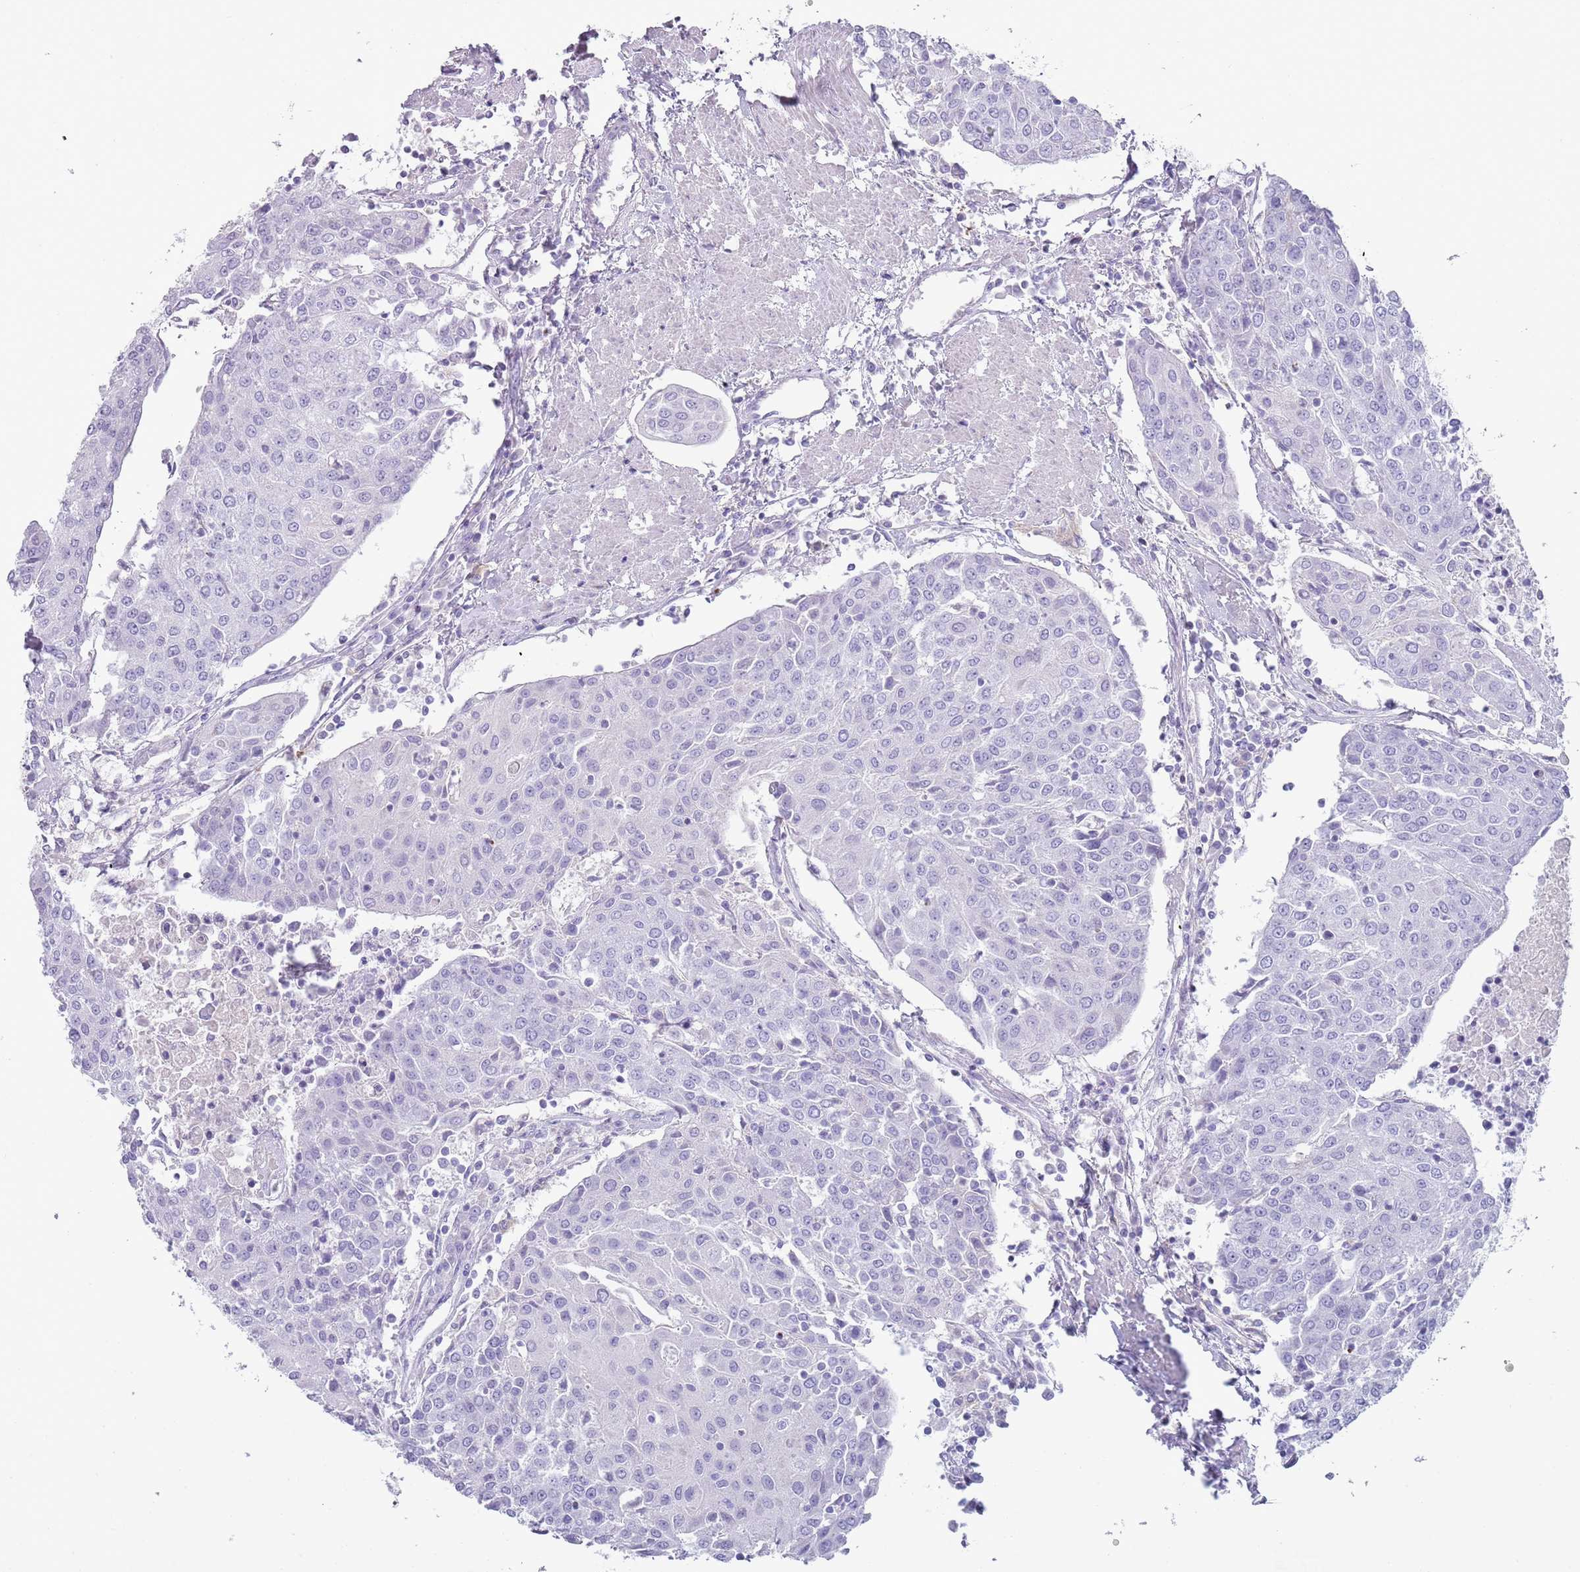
{"staining": {"intensity": "negative", "quantity": "none", "location": "none"}, "tissue": "urothelial cancer", "cell_type": "Tumor cells", "image_type": "cancer", "snomed": [{"axis": "morphology", "description": "Urothelial carcinoma, High grade"}, {"axis": "topography", "description": "Urinary bladder"}], "caption": "Urothelial cancer was stained to show a protein in brown. There is no significant staining in tumor cells. (DAB immunohistochemistry visualized using brightfield microscopy, high magnification).", "gene": "NBPF20", "patient": {"sex": "female", "age": 85}}